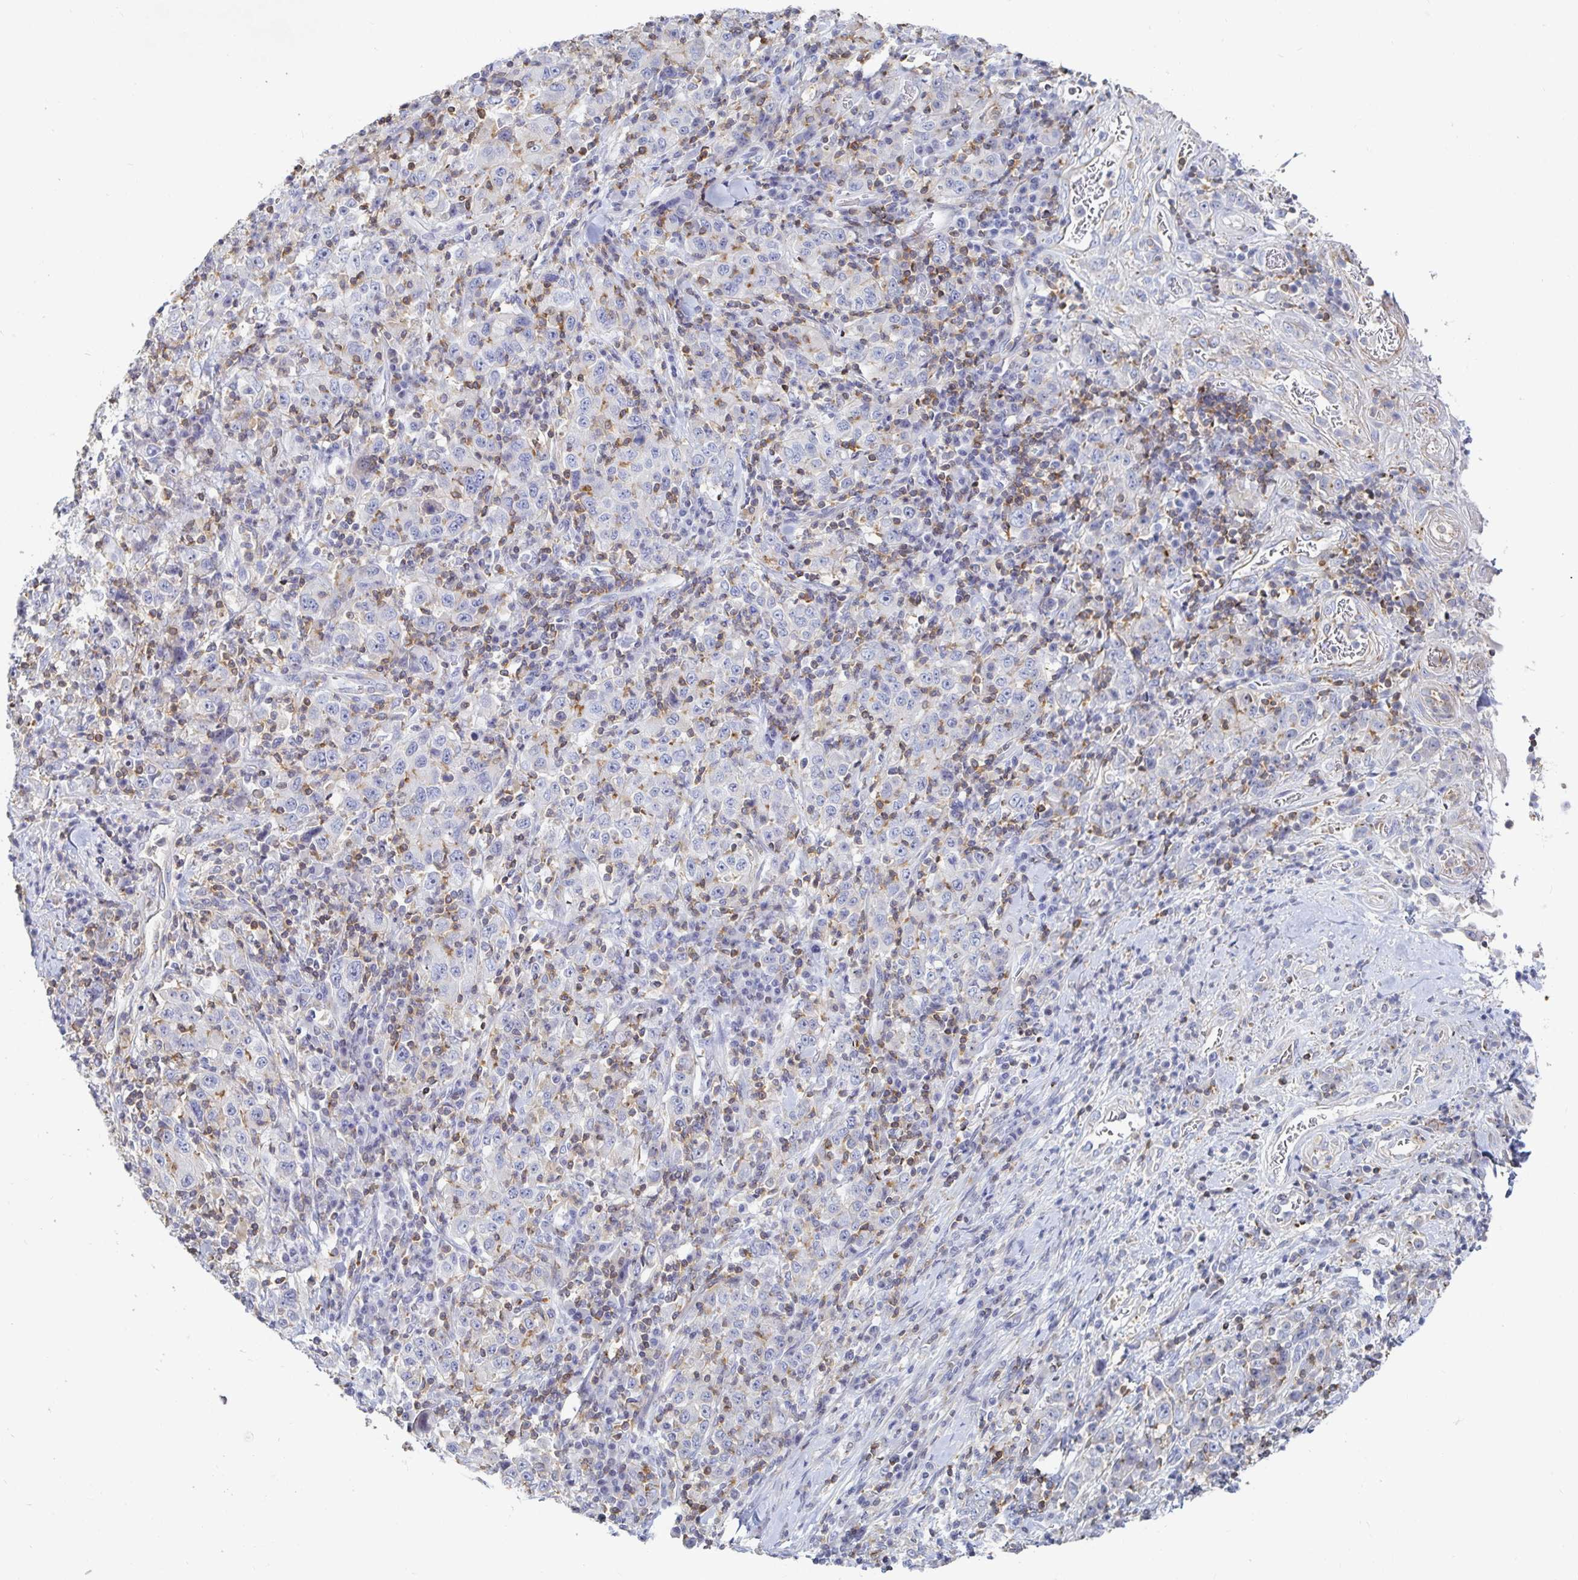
{"staining": {"intensity": "negative", "quantity": "none", "location": "none"}, "tissue": "stomach cancer", "cell_type": "Tumor cells", "image_type": "cancer", "snomed": [{"axis": "morphology", "description": "Normal tissue, NOS"}, {"axis": "morphology", "description": "Adenocarcinoma, NOS"}, {"axis": "topography", "description": "Stomach, upper"}, {"axis": "topography", "description": "Stomach"}], "caption": "Immunohistochemistry (IHC) of stomach cancer (adenocarcinoma) displays no positivity in tumor cells.", "gene": "PIK3CD", "patient": {"sex": "male", "age": 59}}